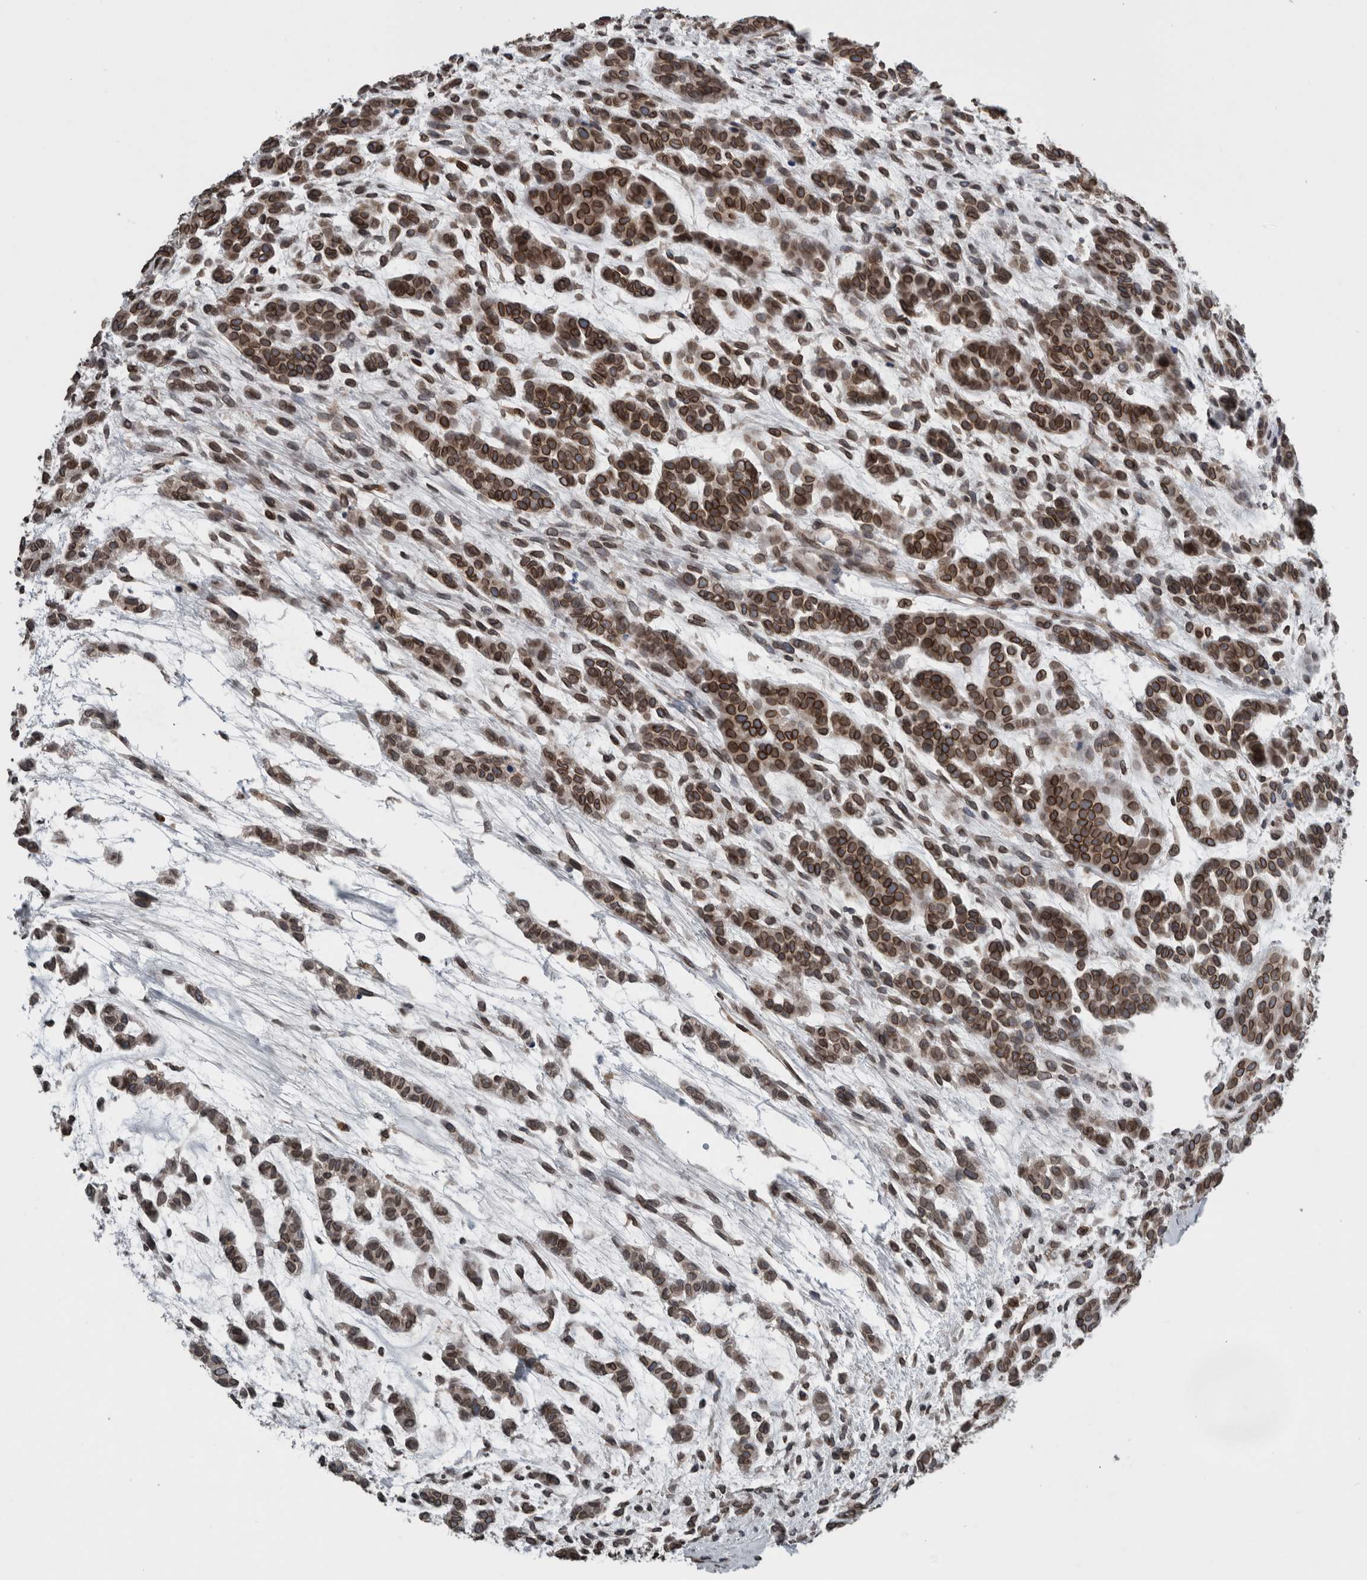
{"staining": {"intensity": "strong", "quantity": ">75%", "location": "cytoplasmic/membranous,nuclear"}, "tissue": "head and neck cancer", "cell_type": "Tumor cells", "image_type": "cancer", "snomed": [{"axis": "morphology", "description": "Adenocarcinoma, NOS"}, {"axis": "morphology", "description": "Adenoma, NOS"}, {"axis": "topography", "description": "Head-Neck"}], "caption": "This micrograph reveals immunohistochemistry (IHC) staining of head and neck cancer (adenoma), with high strong cytoplasmic/membranous and nuclear positivity in about >75% of tumor cells.", "gene": "RANBP2", "patient": {"sex": "female", "age": 55}}